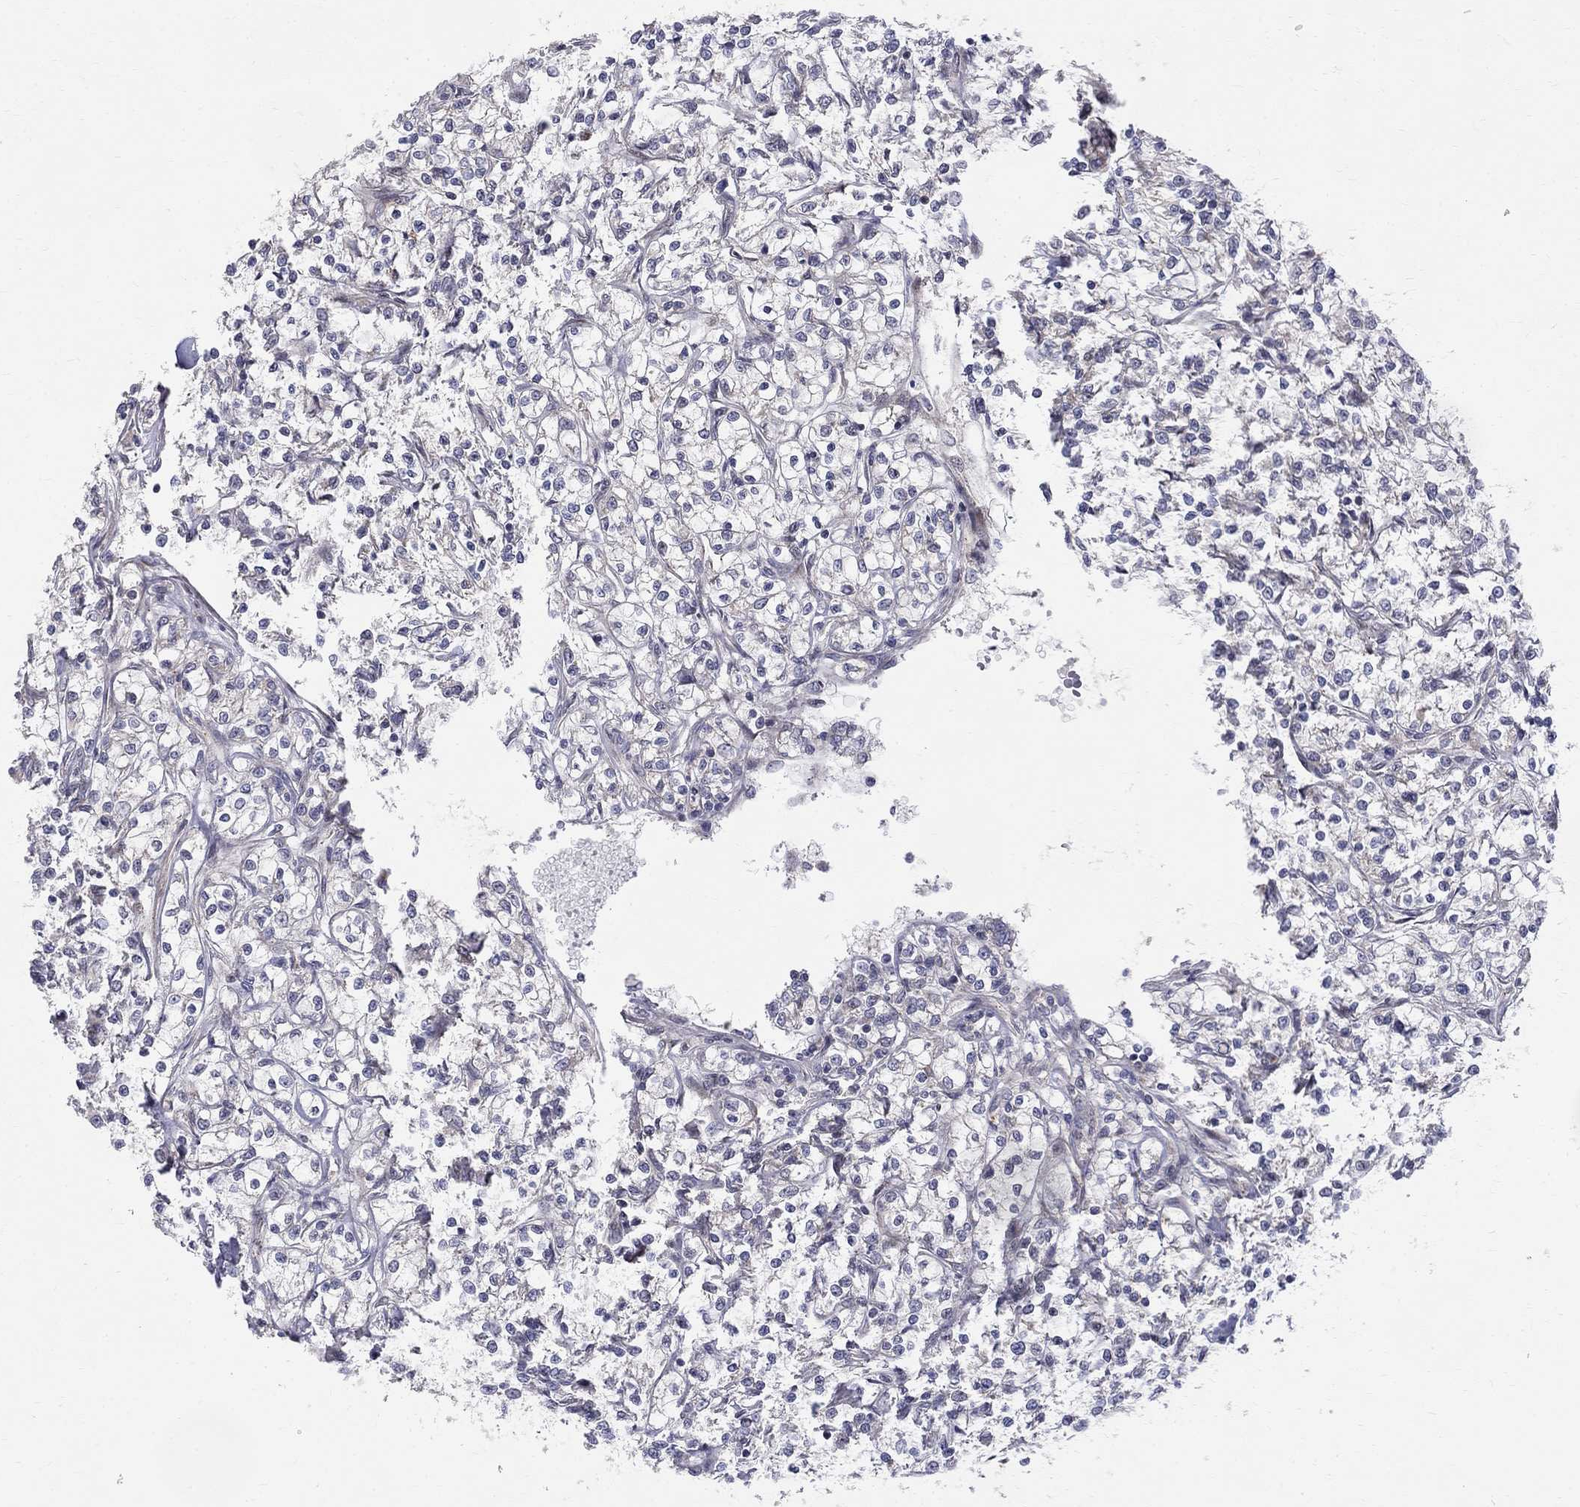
{"staining": {"intensity": "negative", "quantity": "none", "location": "none"}, "tissue": "renal cancer", "cell_type": "Tumor cells", "image_type": "cancer", "snomed": [{"axis": "morphology", "description": "Adenocarcinoma, NOS"}, {"axis": "topography", "description": "Kidney"}], "caption": "A high-resolution image shows immunohistochemistry staining of adenocarcinoma (renal), which reveals no significant staining in tumor cells. (Immunohistochemistry (ihc), brightfield microscopy, high magnification).", "gene": "WDR19", "patient": {"sex": "female", "age": 59}}